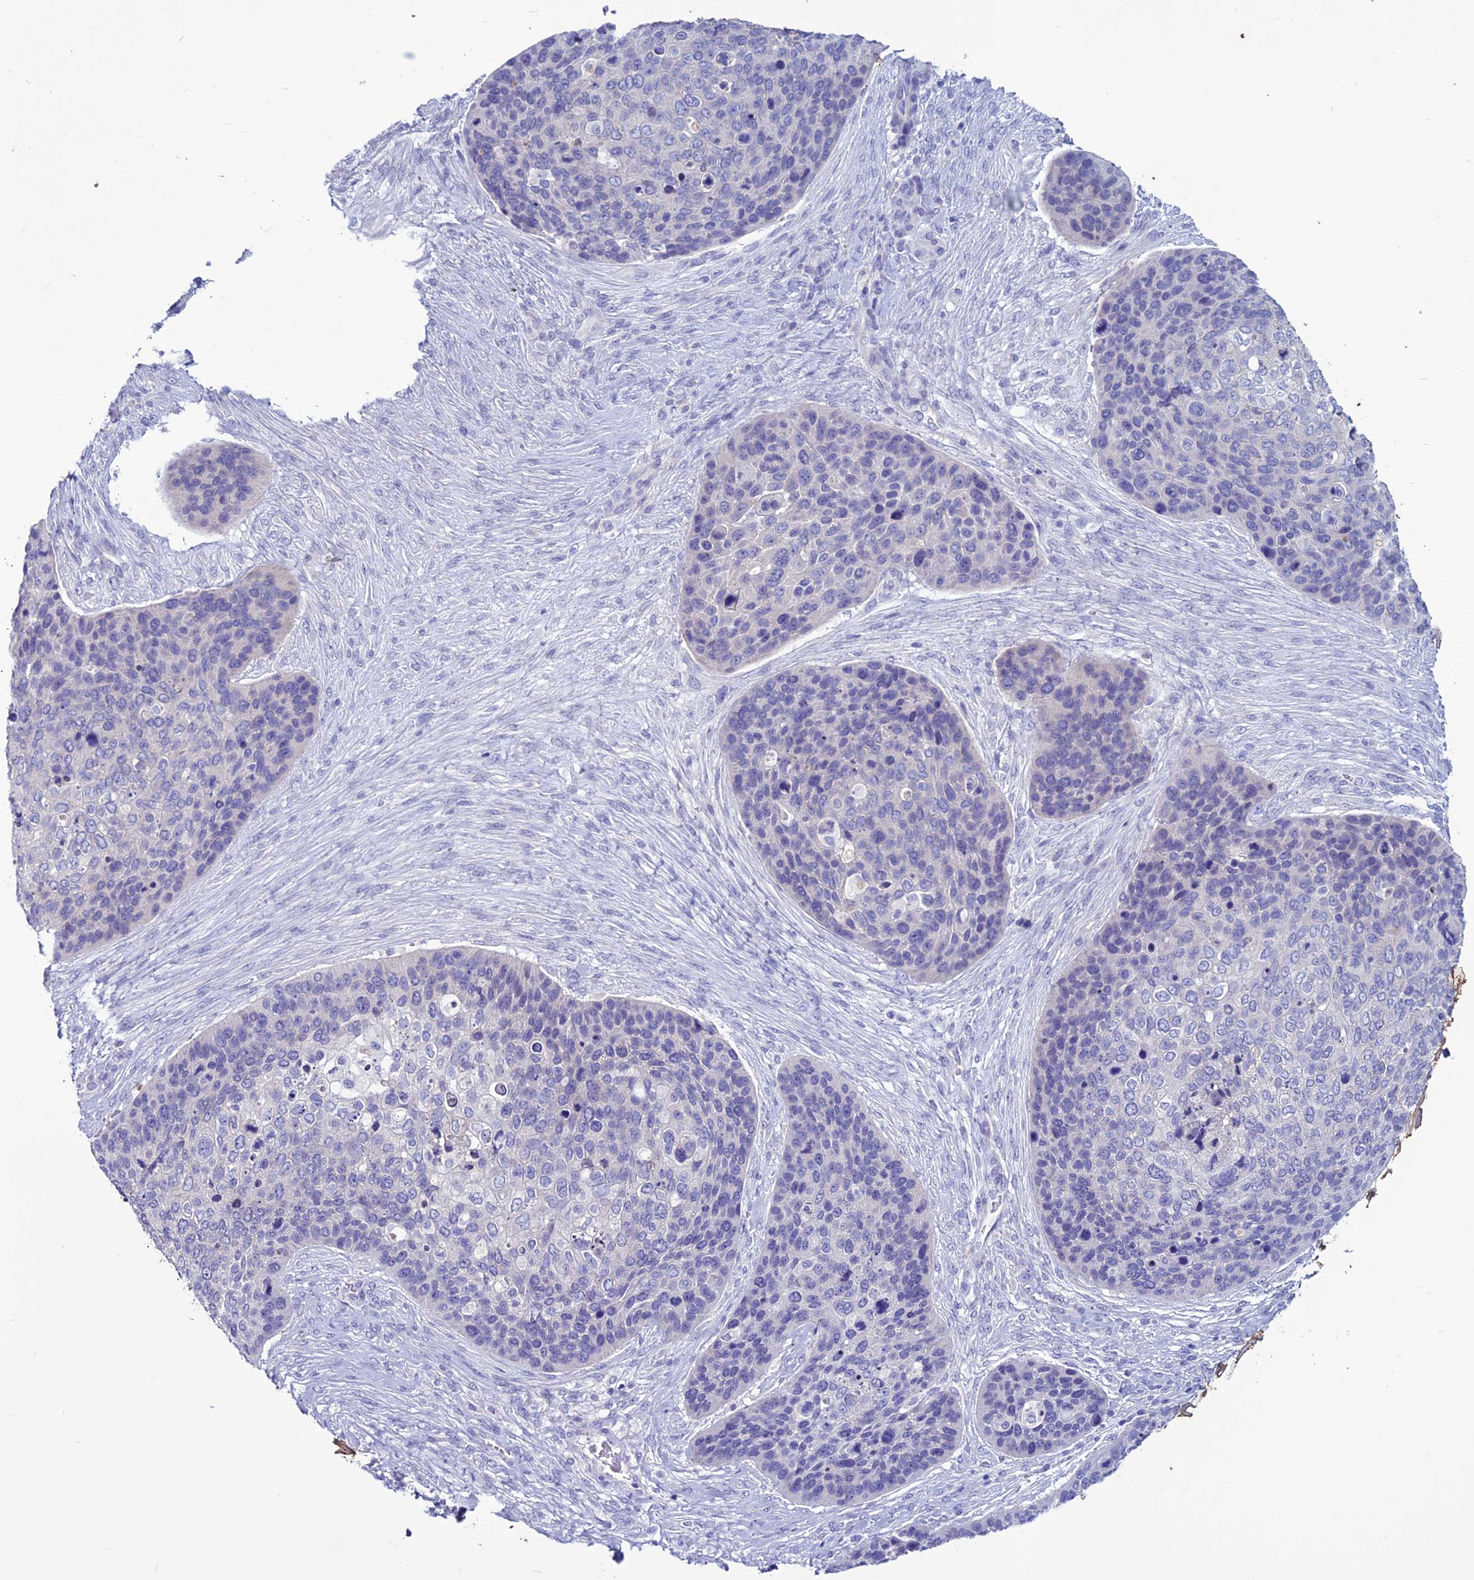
{"staining": {"intensity": "negative", "quantity": "none", "location": "none"}, "tissue": "skin cancer", "cell_type": "Tumor cells", "image_type": "cancer", "snomed": [{"axis": "morphology", "description": "Basal cell carcinoma"}, {"axis": "topography", "description": "Skin"}], "caption": "Immunohistochemistry (IHC) of skin cancer shows no expression in tumor cells.", "gene": "CLEC2L", "patient": {"sex": "female", "age": 74}}